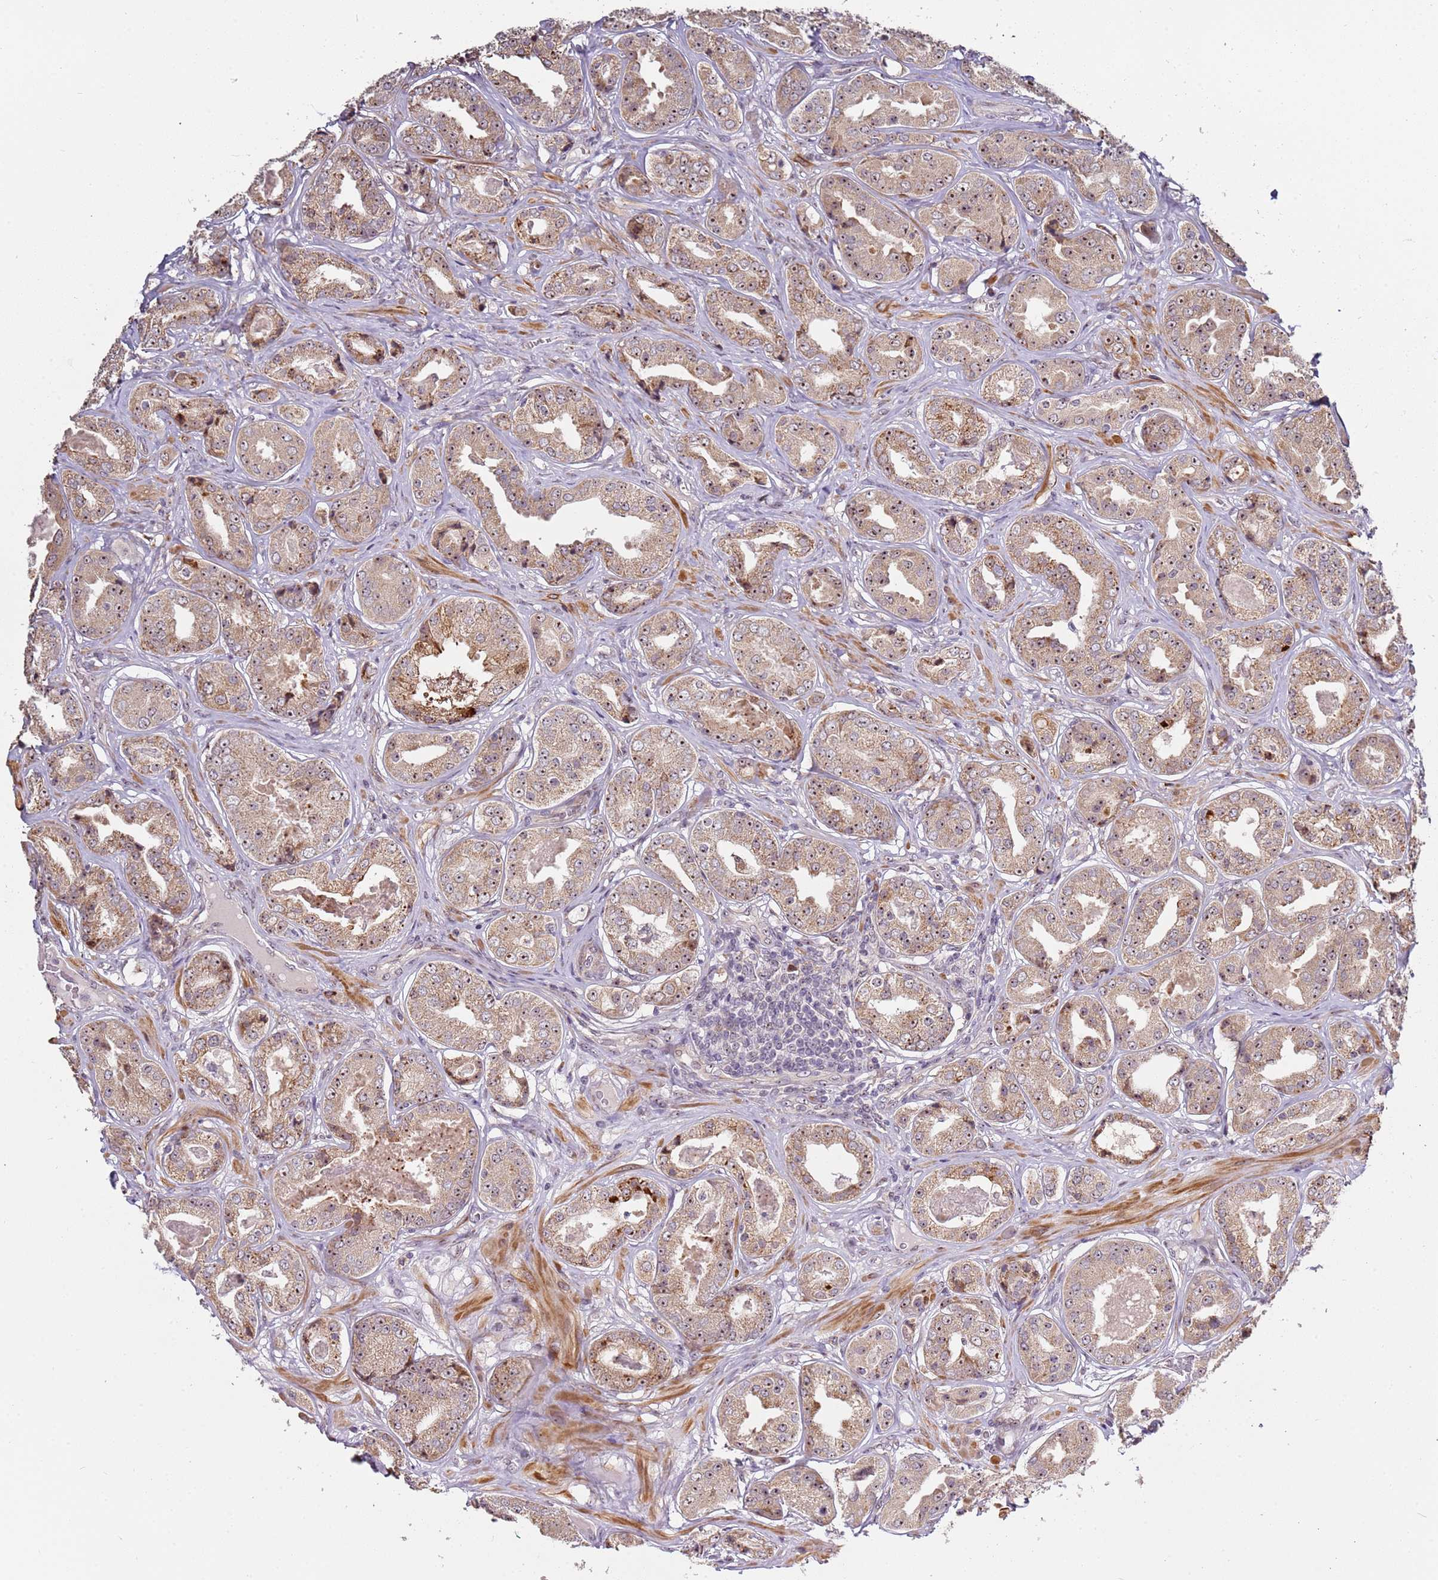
{"staining": {"intensity": "moderate", "quantity": ">75%", "location": "cytoplasmic/membranous,nuclear"}, "tissue": "prostate cancer", "cell_type": "Tumor cells", "image_type": "cancer", "snomed": [{"axis": "morphology", "description": "Adenocarcinoma, High grade"}, {"axis": "topography", "description": "Prostate"}], "caption": "Immunohistochemistry image of human prostate cancer (high-grade adenocarcinoma) stained for a protein (brown), which displays medium levels of moderate cytoplasmic/membranous and nuclear expression in about >75% of tumor cells.", "gene": "UCMA", "patient": {"sex": "male", "age": 63}}